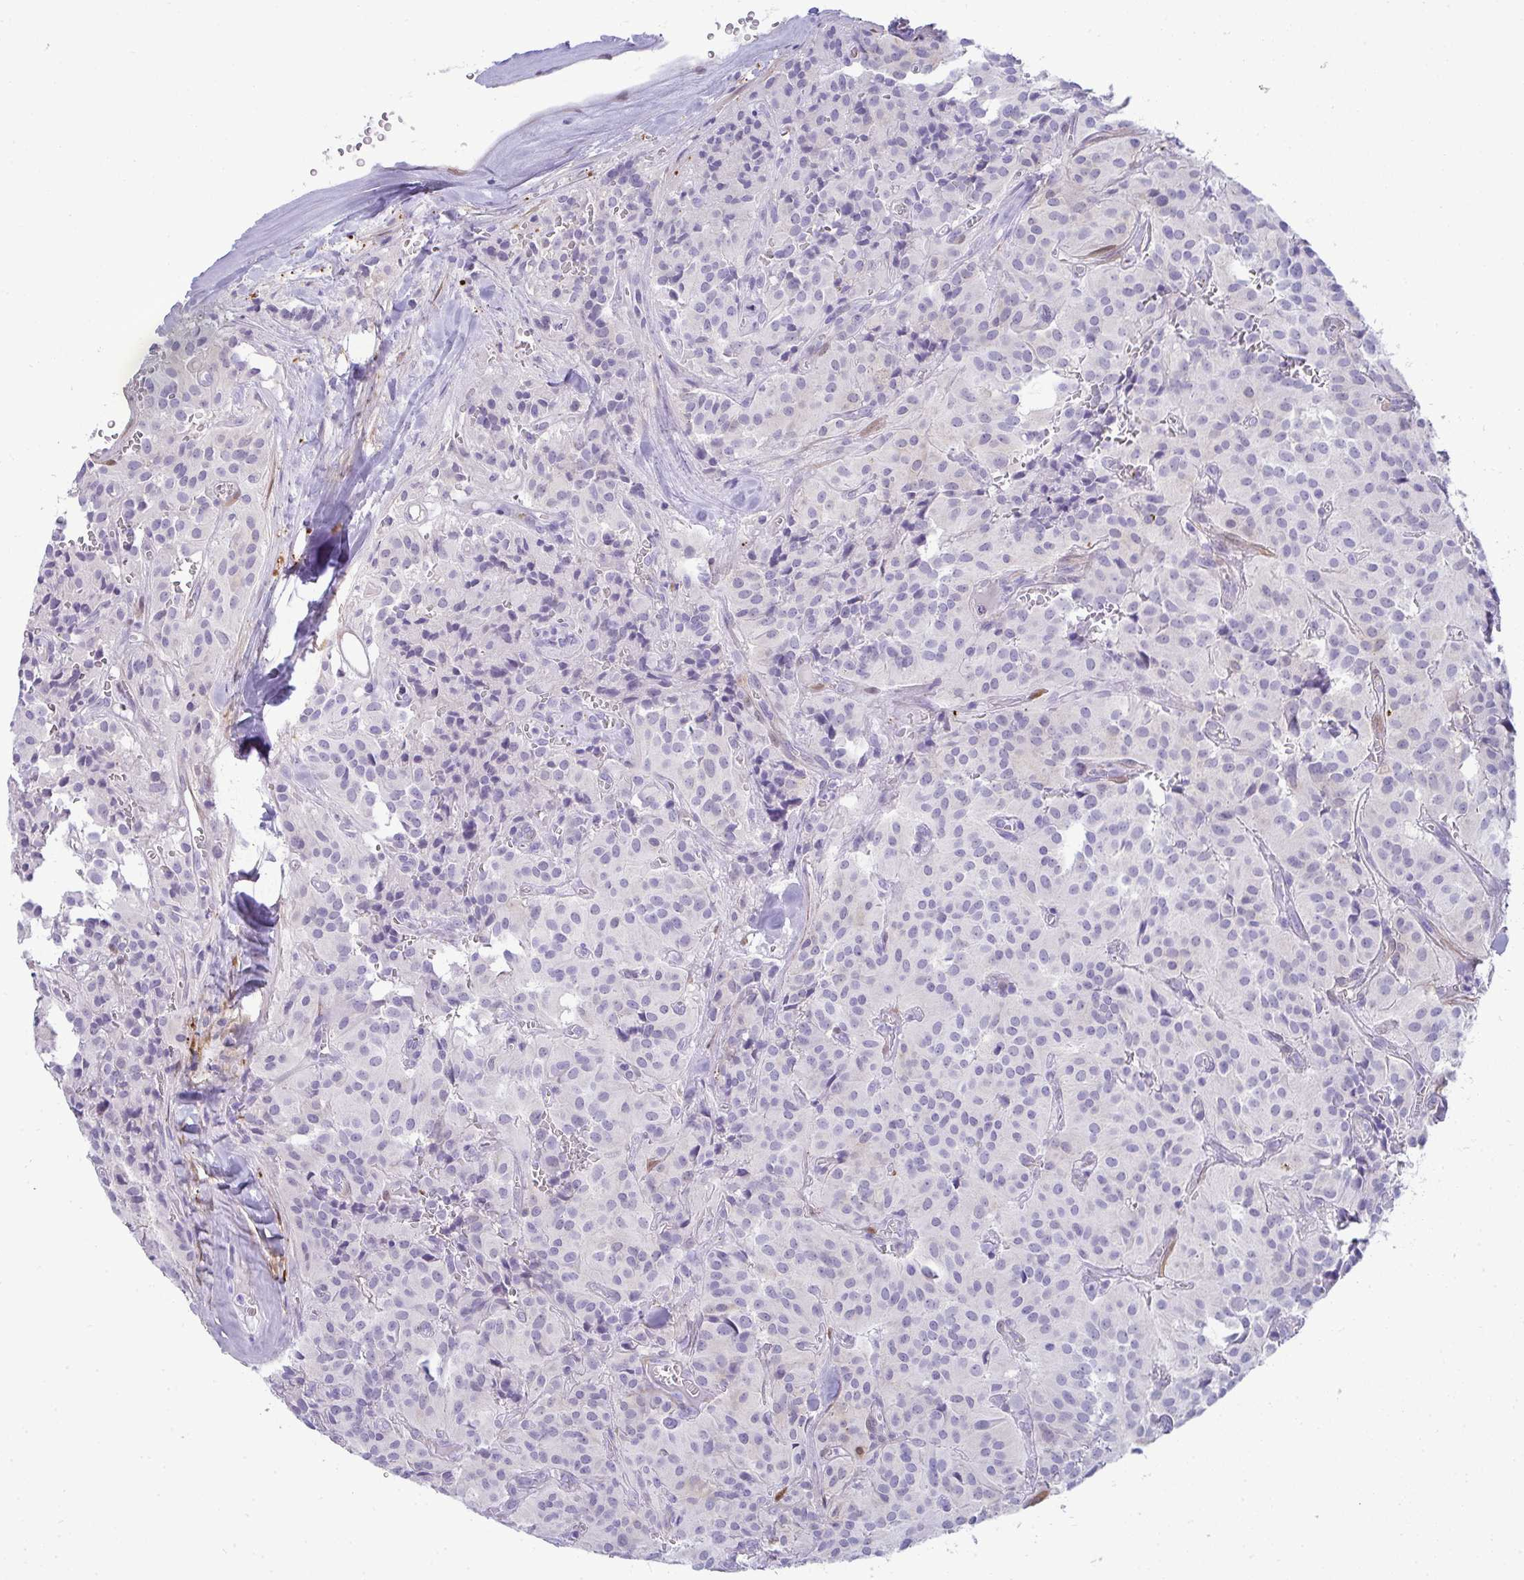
{"staining": {"intensity": "negative", "quantity": "none", "location": "none"}, "tissue": "glioma", "cell_type": "Tumor cells", "image_type": "cancer", "snomed": [{"axis": "morphology", "description": "Glioma, malignant, Low grade"}, {"axis": "topography", "description": "Brain"}], "caption": "There is no significant positivity in tumor cells of malignant low-grade glioma.", "gene": "HSPB6", "patient": {"sex": "male", "age": 42}}